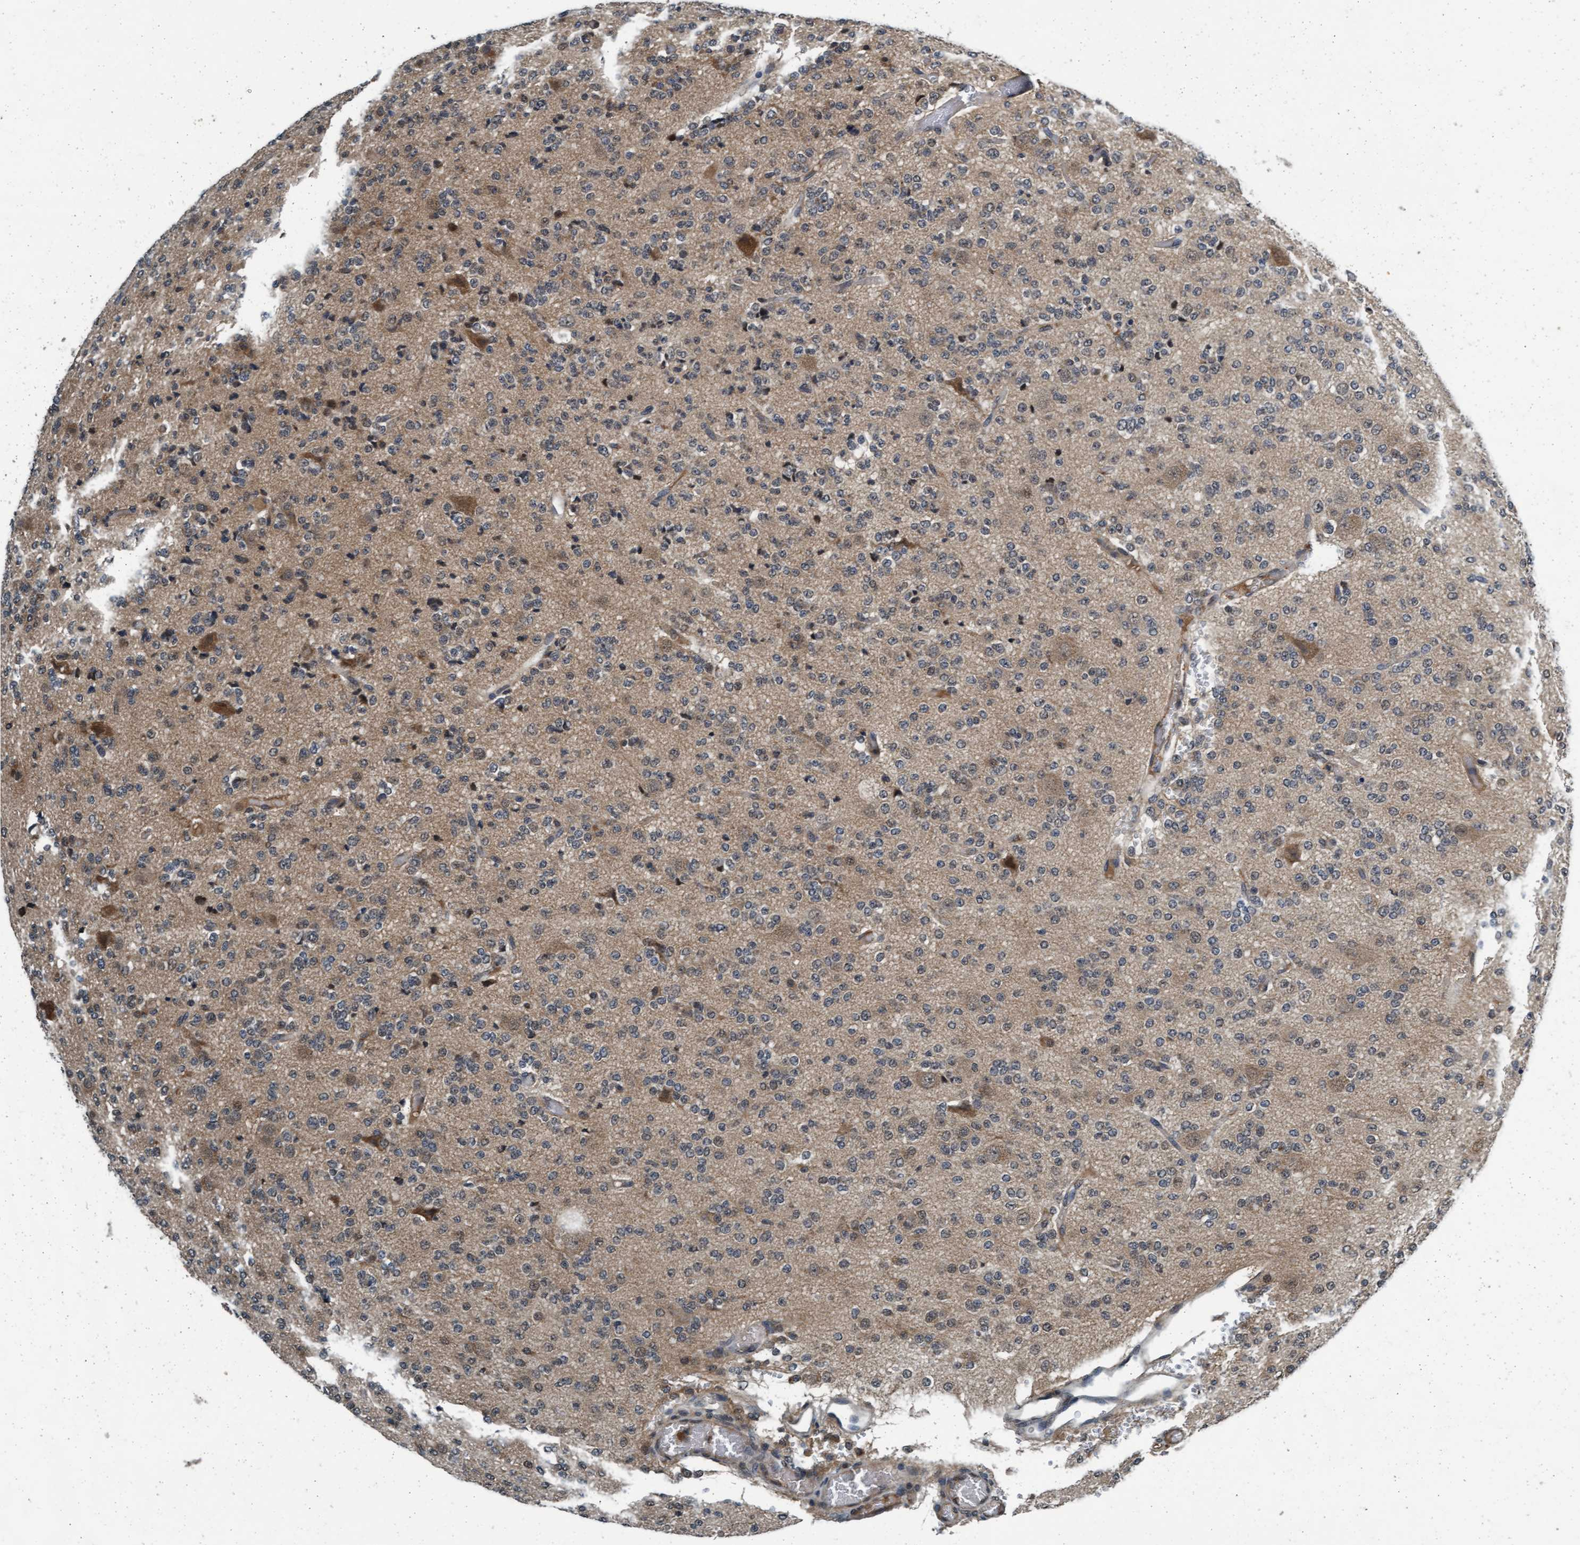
{"staining": {"intensity": "weak", "quantity": "<25%", "location": "cytoplasmic/membranous,nuclear"}, "tissue": "glioma", "cell_type": "Tumor cells", "image_type": "cancer", "snomed": [{"axis": "morphology", "description": "Glioma, malignant, Low grade"}, {"axis": "topography", "description": "Brain"}], "caption": "Low-grade glioma (malignant) was stained to show a protein in brown. There is no significant expression in tumor cells.", "gene": "WASF1", "patient": {"sex": "male", "age": 38}}